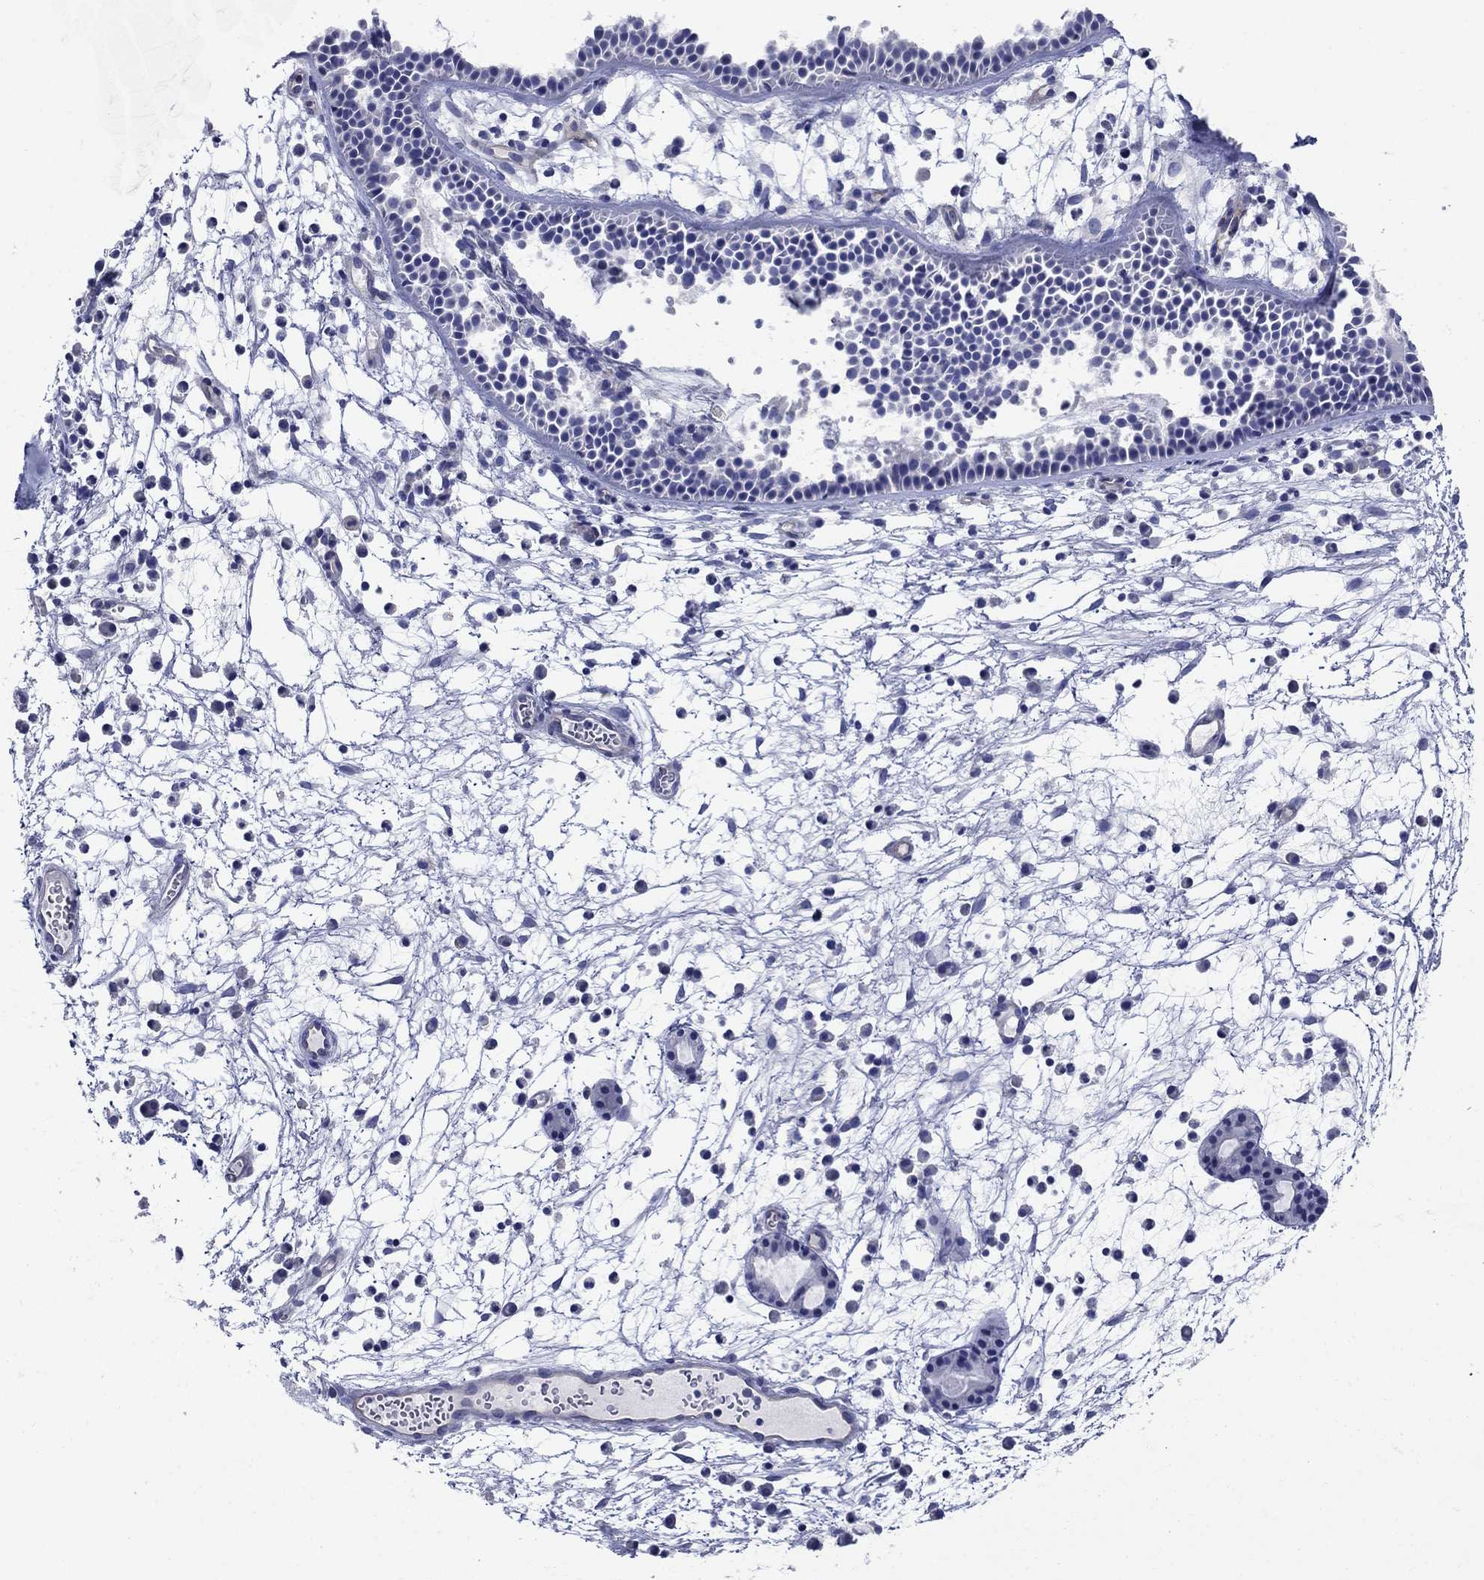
{"staining": {"intensity": "negative", "quantity": "none", "location": "none"}, "tissue": "nasopharynx", "cell_type": "Respiratory epithelial cells", "image_type": "normal", "snomed": [{"axis": "morphology", "description": "Normal tissue, NOS"}, {"axis": "topography", "description": "Nasopharynx"}], "caption": "Respiratory epithelial cells are negative for brown protein staining in unremarkable nasopharynx. (DAB immunohistochemistry, high magnification).", "gene": "SMCP", "patient": {"sex": "female", "age": 73}}